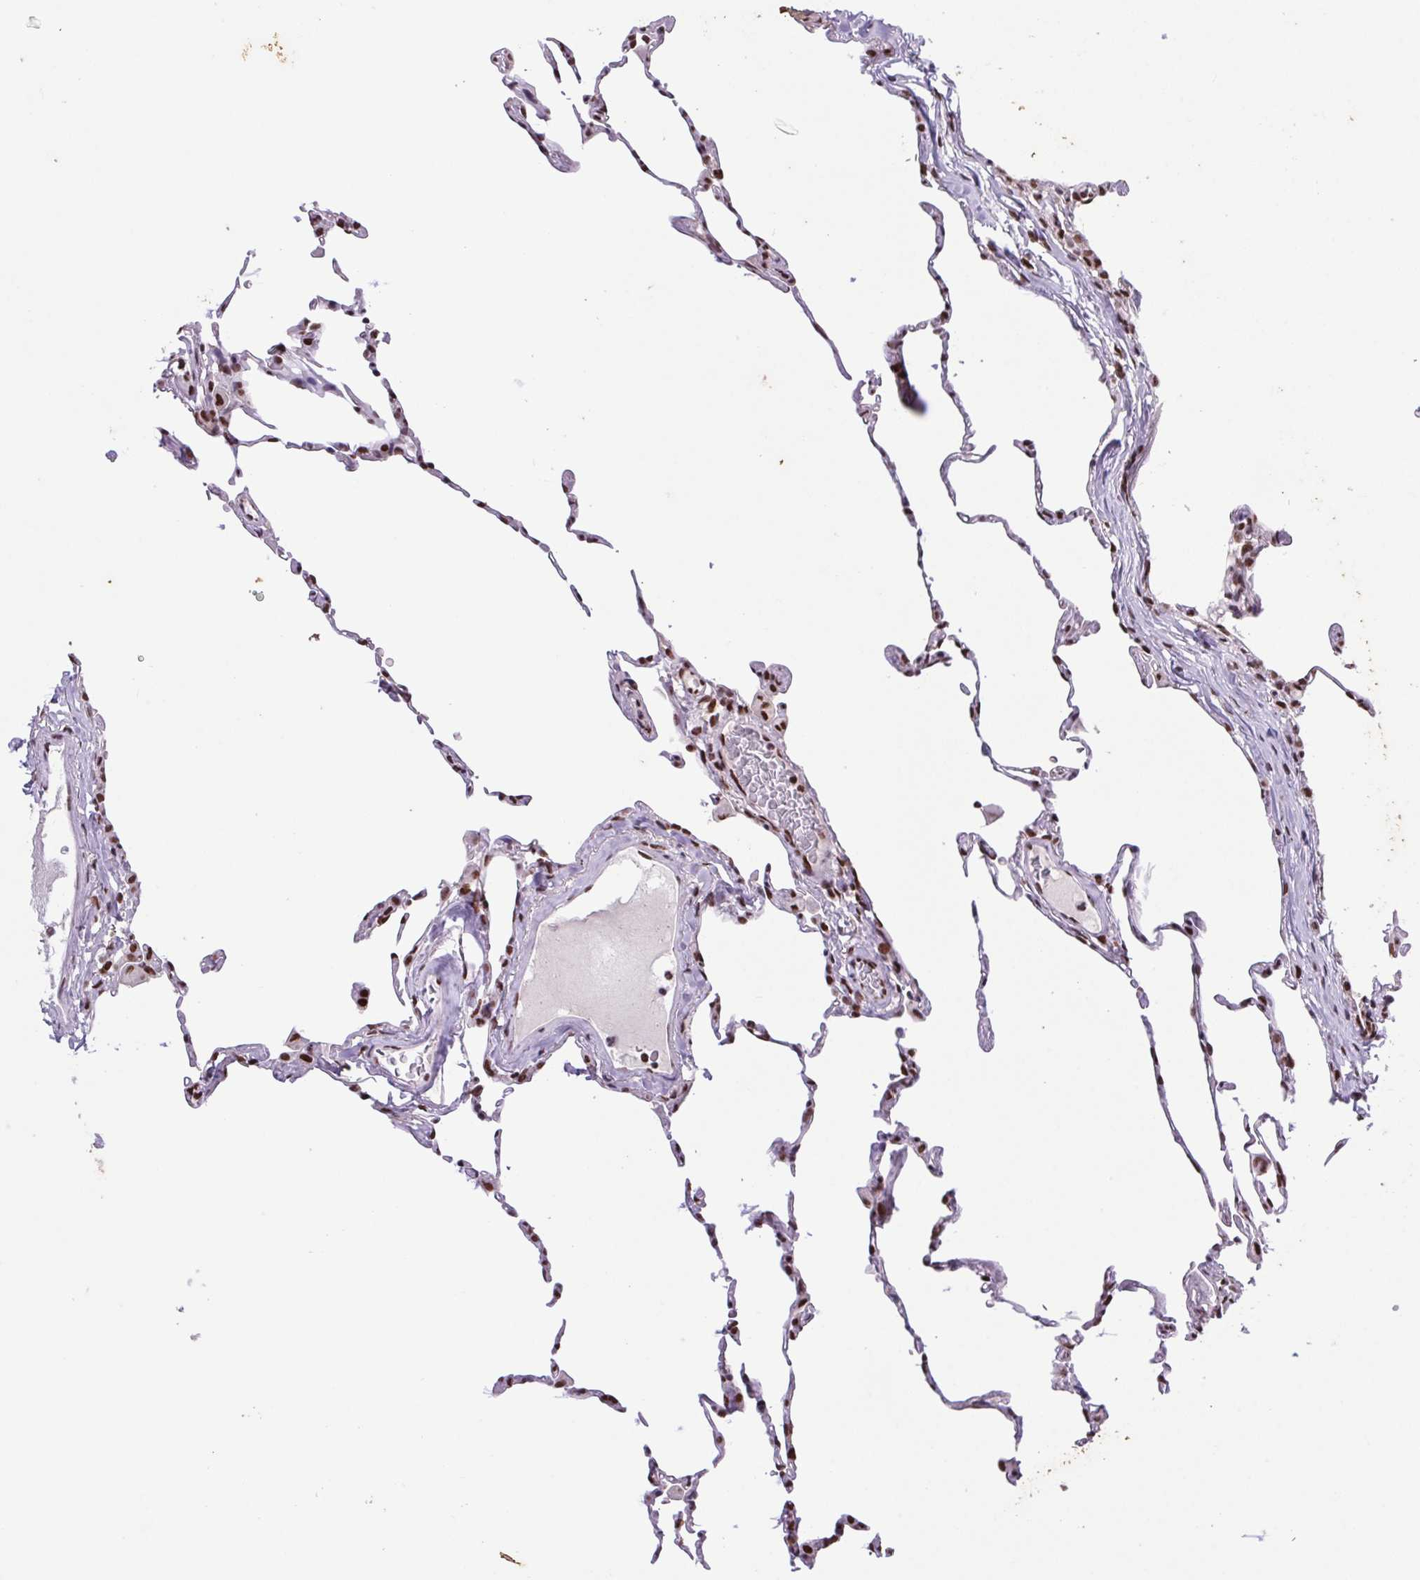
{"staining": {"intensity": "moderate", "quantity": "<25%", "location": "nuclear"}, "tissue": "lung", "cell_type": "Alveolar cells", "image_type": "normal", "snomed": [{"axis": "morphology", "description": "Normal tissue, NOS"}, {"axis": "topography", "description": "Lung"}], "caption": "Lung stained with IHC displays moderate nuclear staining in about <25% of alveolar cells. Using DAB (brown) and hematoxylin (blue) stains, captured at high magnification using brightfield microscopy.", "gene": "LDLRAD4", "patient": {"sex": "female", "age": 57}}